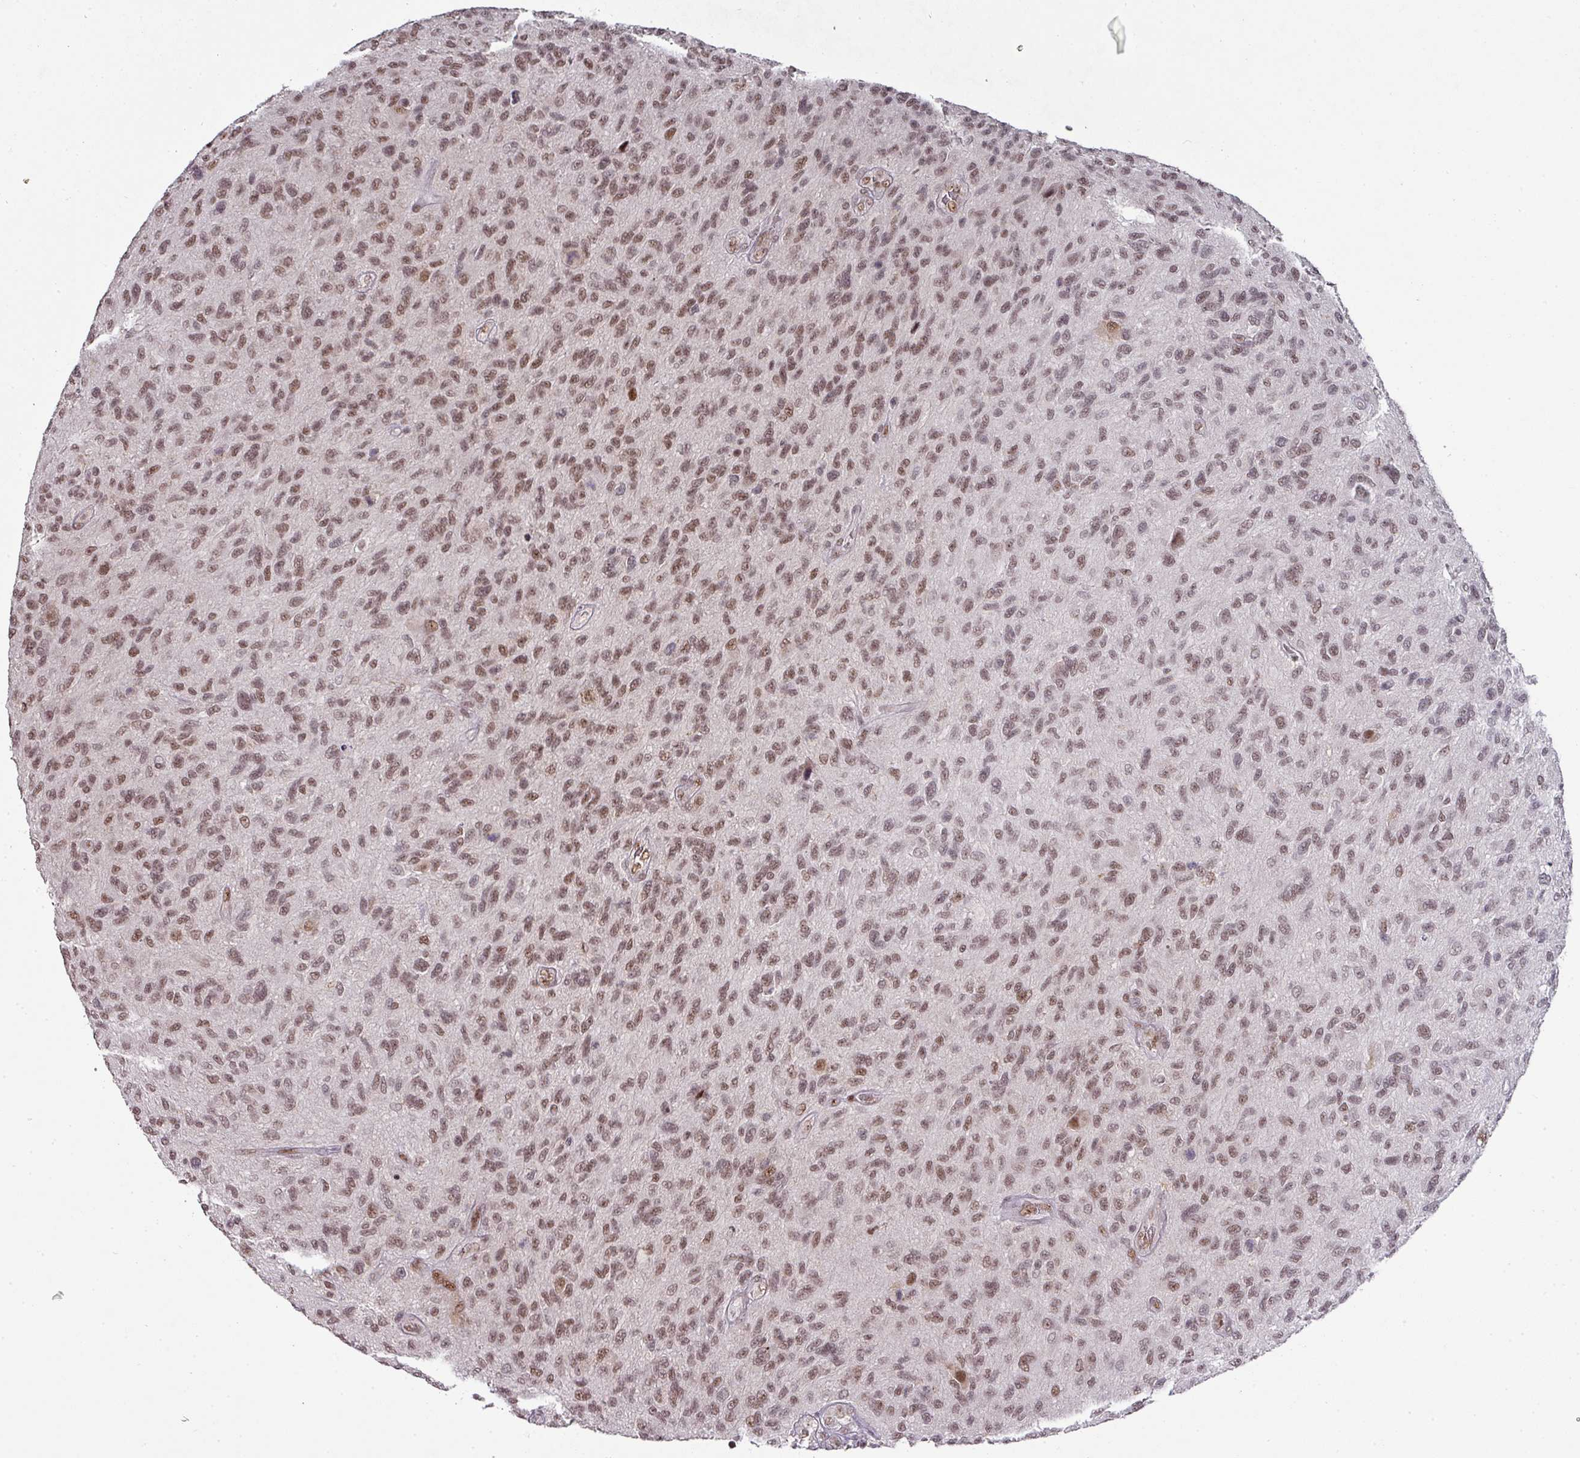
{"staining": {"intensity": "moderate", "quantity": ">75%", "location": "nuclear"}, "tissue": "glioma", "cell_type": "Tumor cells", "image_type": "cancer", "snomed": [{"axis": "morphology", "description": "Glioma, malignant, High grade"}, {"axis": "topography", "description": "Brain"}], "caption": "Tumor cells demonstrate medium levels of moderate nuclear staining in about >75% of cells in human malignant glioma (high-grade).", "gene": "NEIL1", "patient": {"sex": "male", "age": 47}}